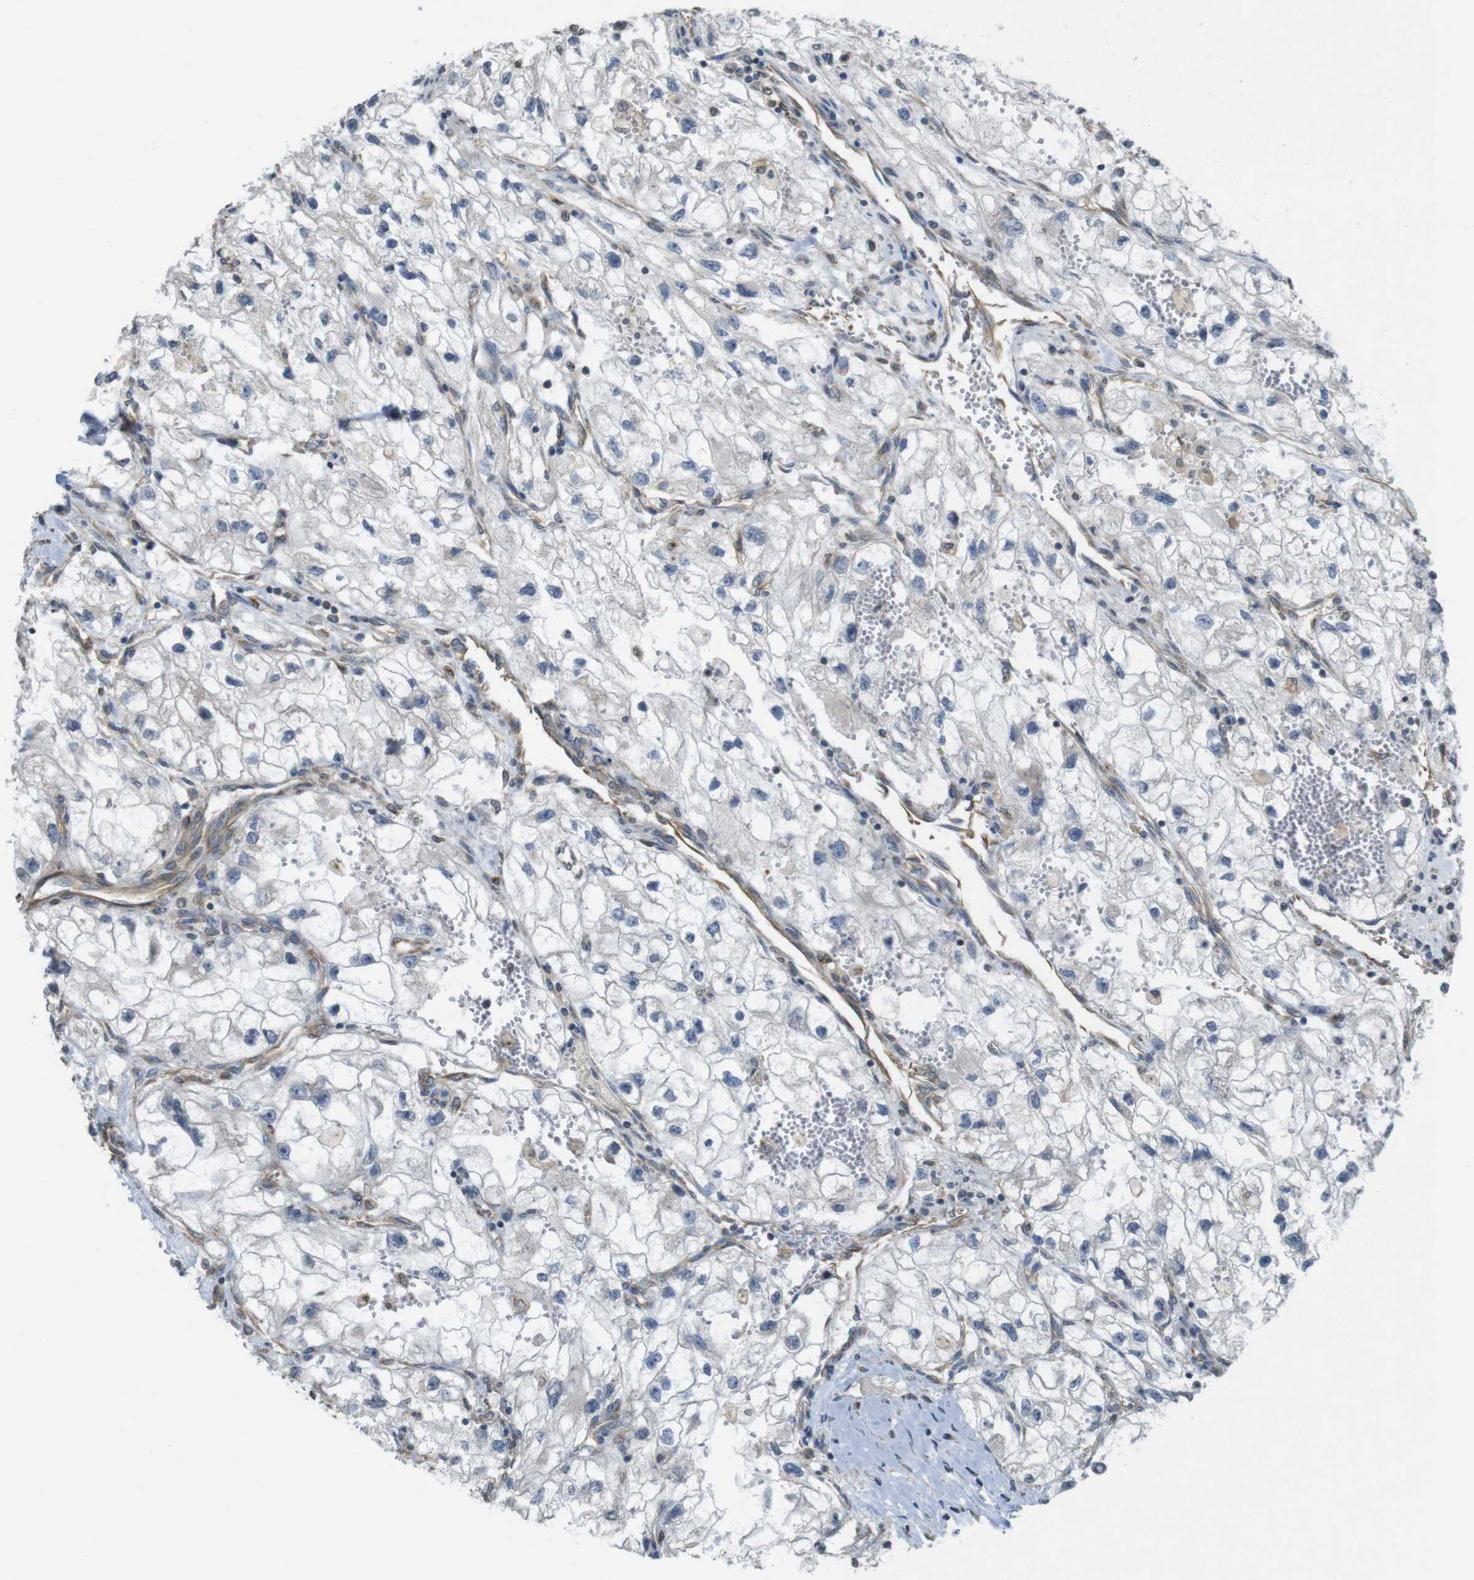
{"staining": {"intensity": "negative", "quantity": "none", "location": "none"}, "tissue": "renal cancer", "cell_type": "Tumor cells", "image_type": "cancer", "snomed": [{"axis": "morphology", "description": "Adenocarcinoma, NOS"}, {"axis": "topography", "description": "Kidney"}], "caption": "An image of human renal cancer (adenocarcinoma) is negative for staining in tumor cells. (Immunohistochemistry (ihc), brightfield microscopy, high magnification).", "gene": "KIF5B", "patient": {"sex": "female", "age": 70}}